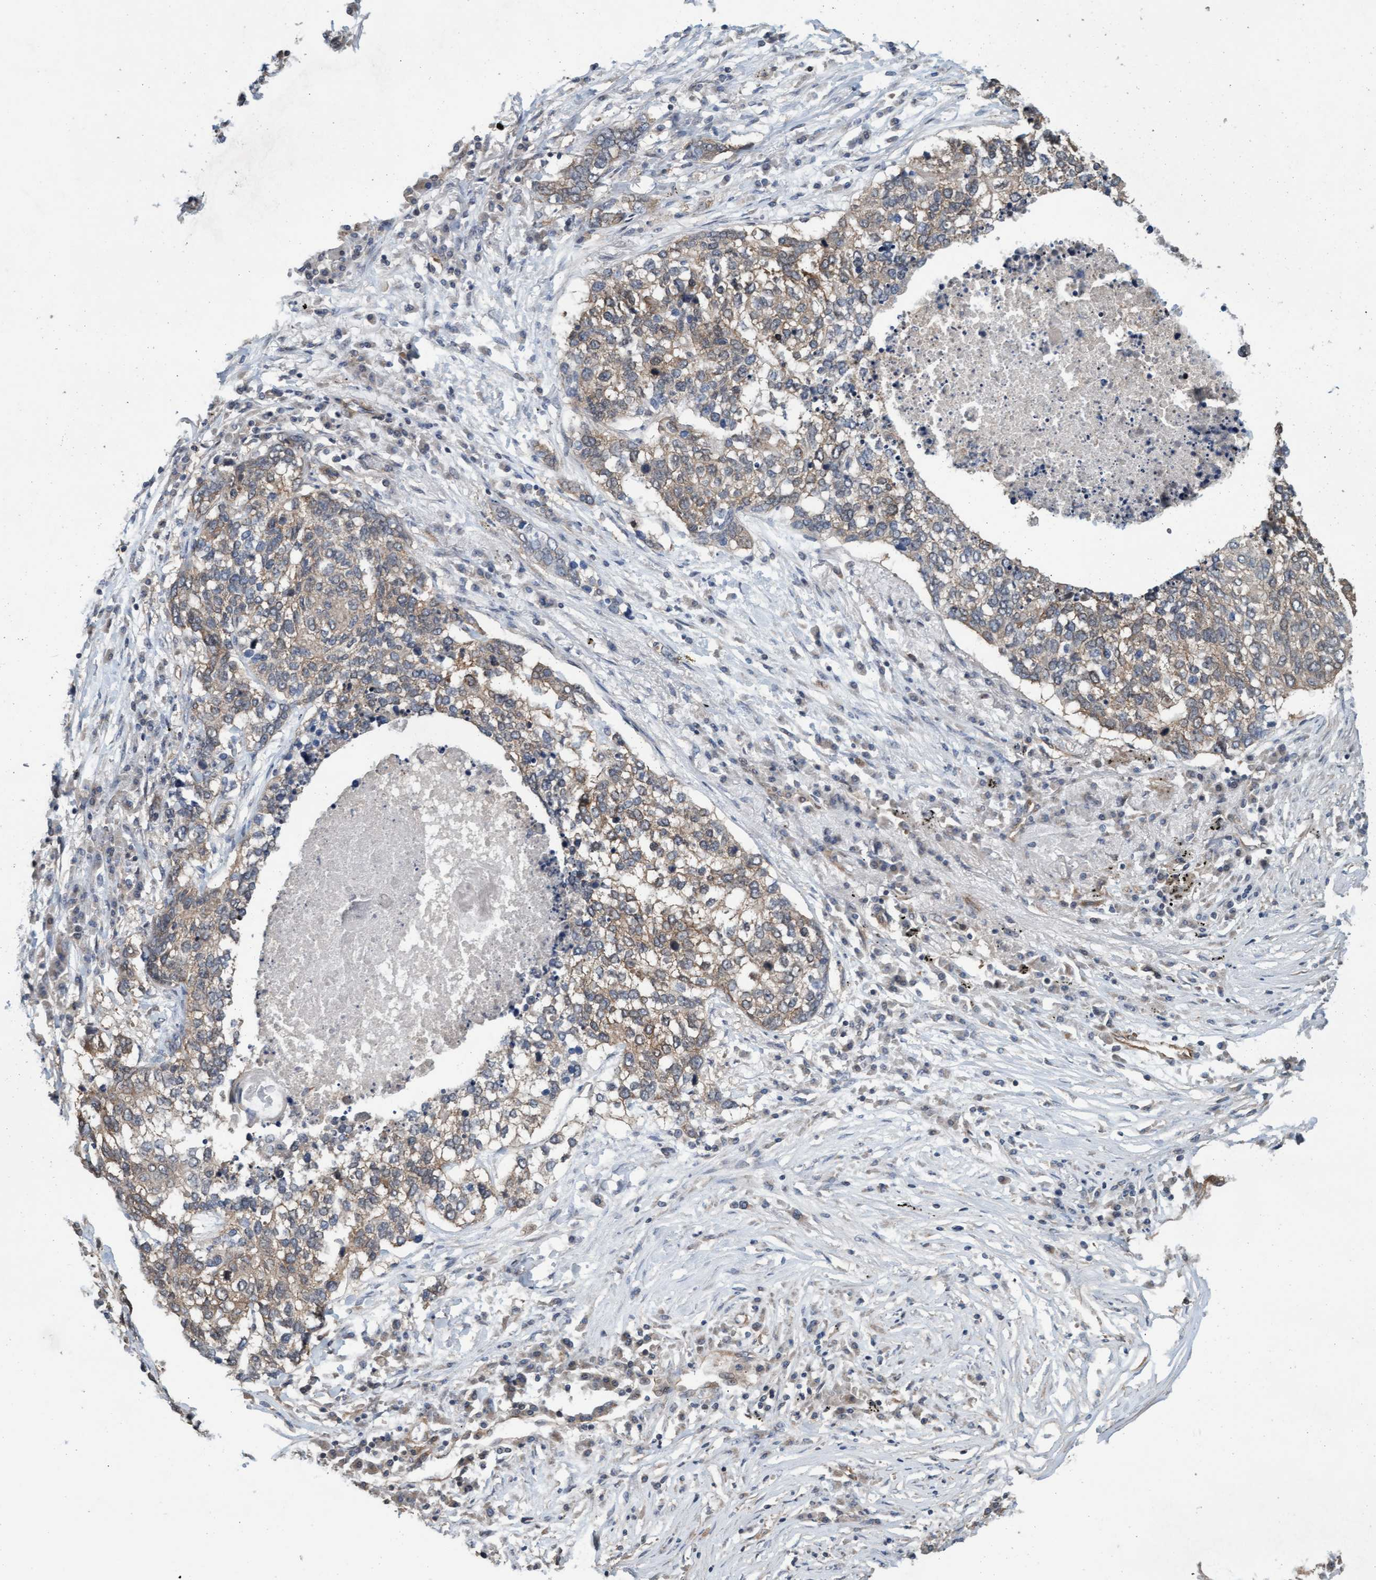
{"staining": {"intensity": "weak", "quantity": ">75%", "location": "cytoplasmic/membranous"}, "tissue": "lung cancer", "cell_type": "Tumor cells", "image_type": "cancer", "snomed": [{"axis": "morphology", "description": "Squamous cell carcinoma, NOS"}, {"axis": "topography", "description": "Lung"}], "caption": "Lung squamous cell carcinoma stained with a protein marker exhibits weak staining in tumor cells.", "gene": "CDC42EP4", "patient": {"sex": "female", "age": 63}}